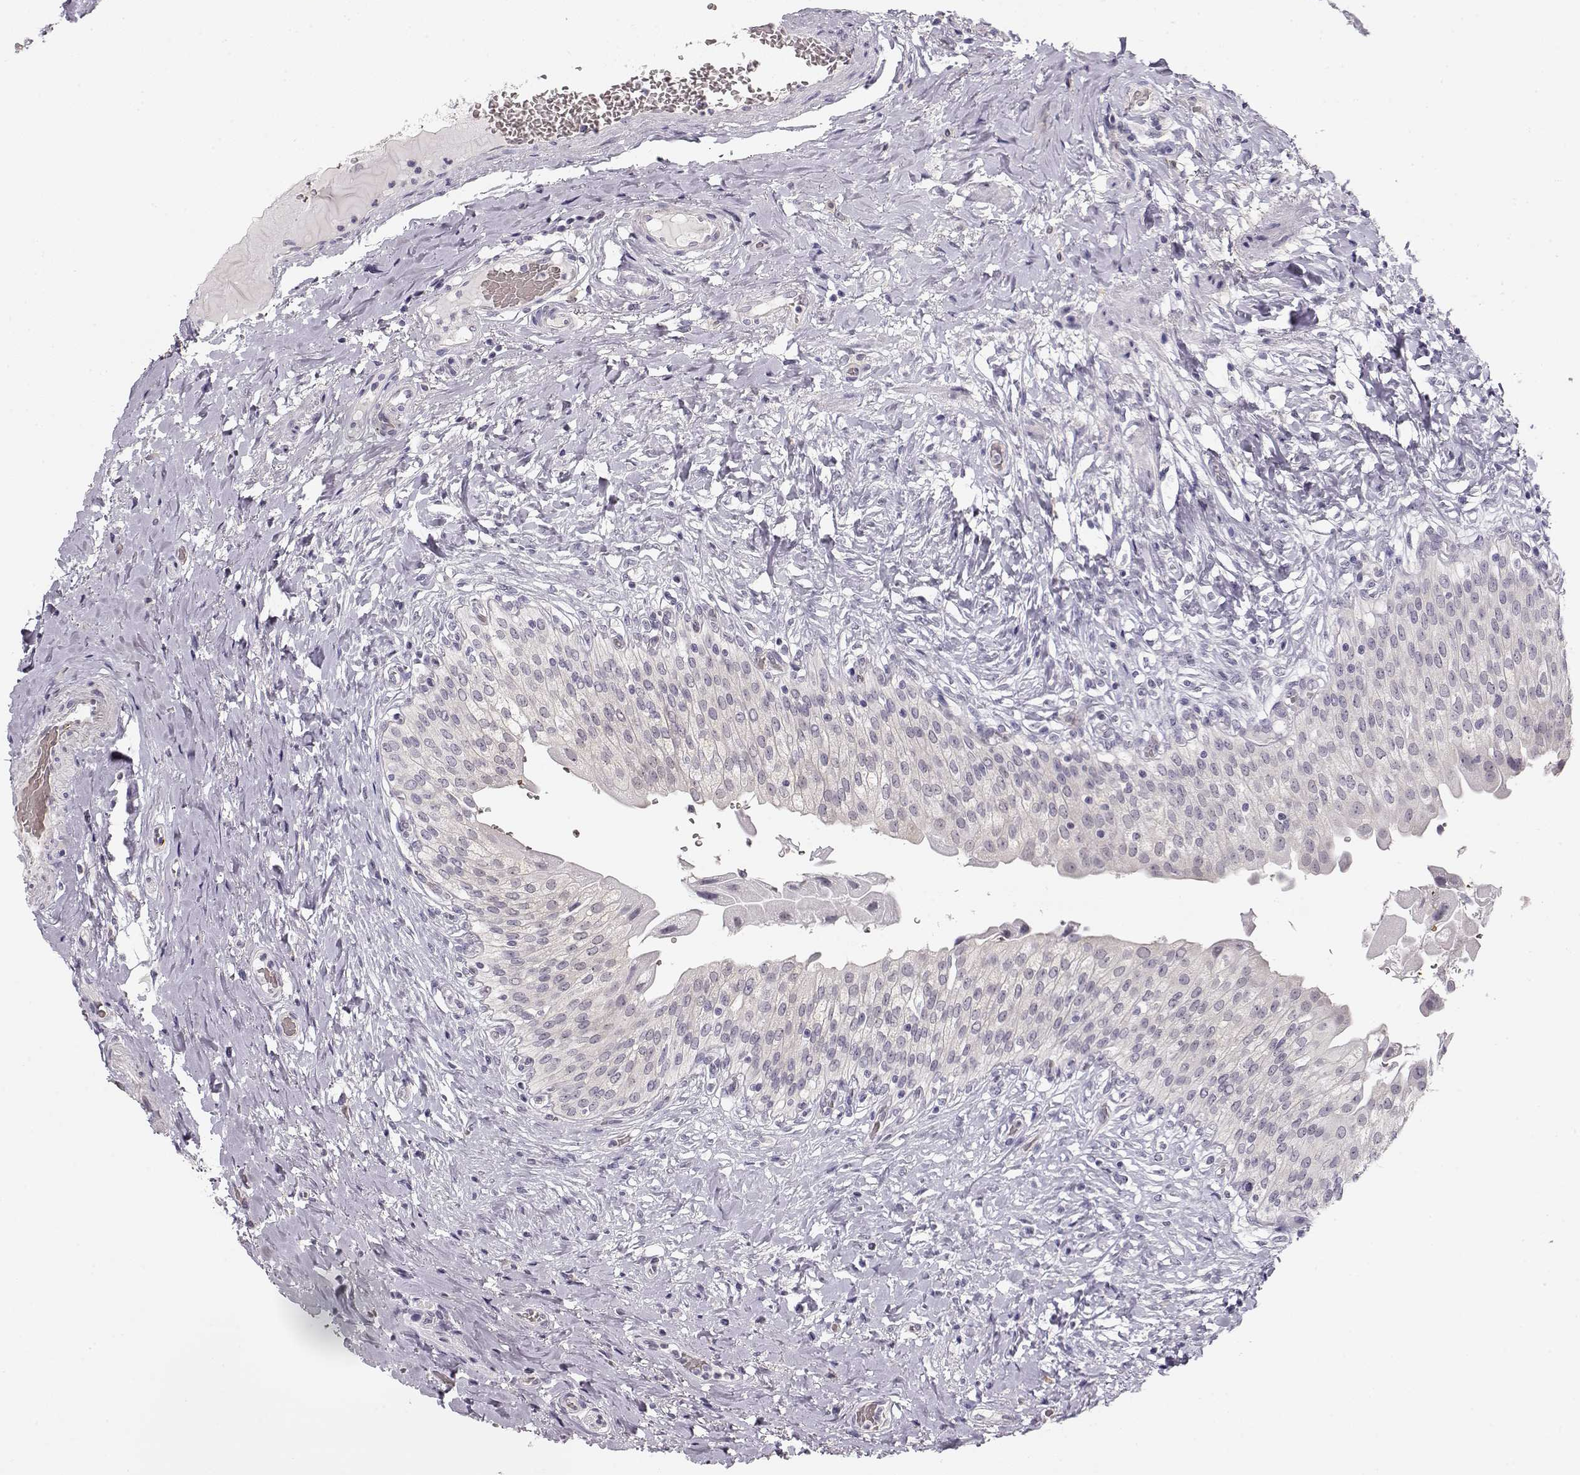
{"staining": {"intensity": "weak", "quantity": "<25%", "location": "cytoplasmic/membranous"}, "tissue": "urinary bladder", "cell_type": "Urothelial cells", "image_type": "normal", "snomed": [{"axis": "morphology", "description": "Normal tissue, NOS"}, {"axis": "morphology", "description": "Inflammation, NOS"}, {"axis": "topography", "description": "Urinary bladder"}], "caption": "Immunohistochemistry (IHC) image of normal urinary bladder stained for a protein (brown), which displays no staining in urothelial cells. (Immunohistochemistry, brightfield microscopy, high magnification).", "gene": "TTC26", "patient": {"sex": "male", "age": 64}}